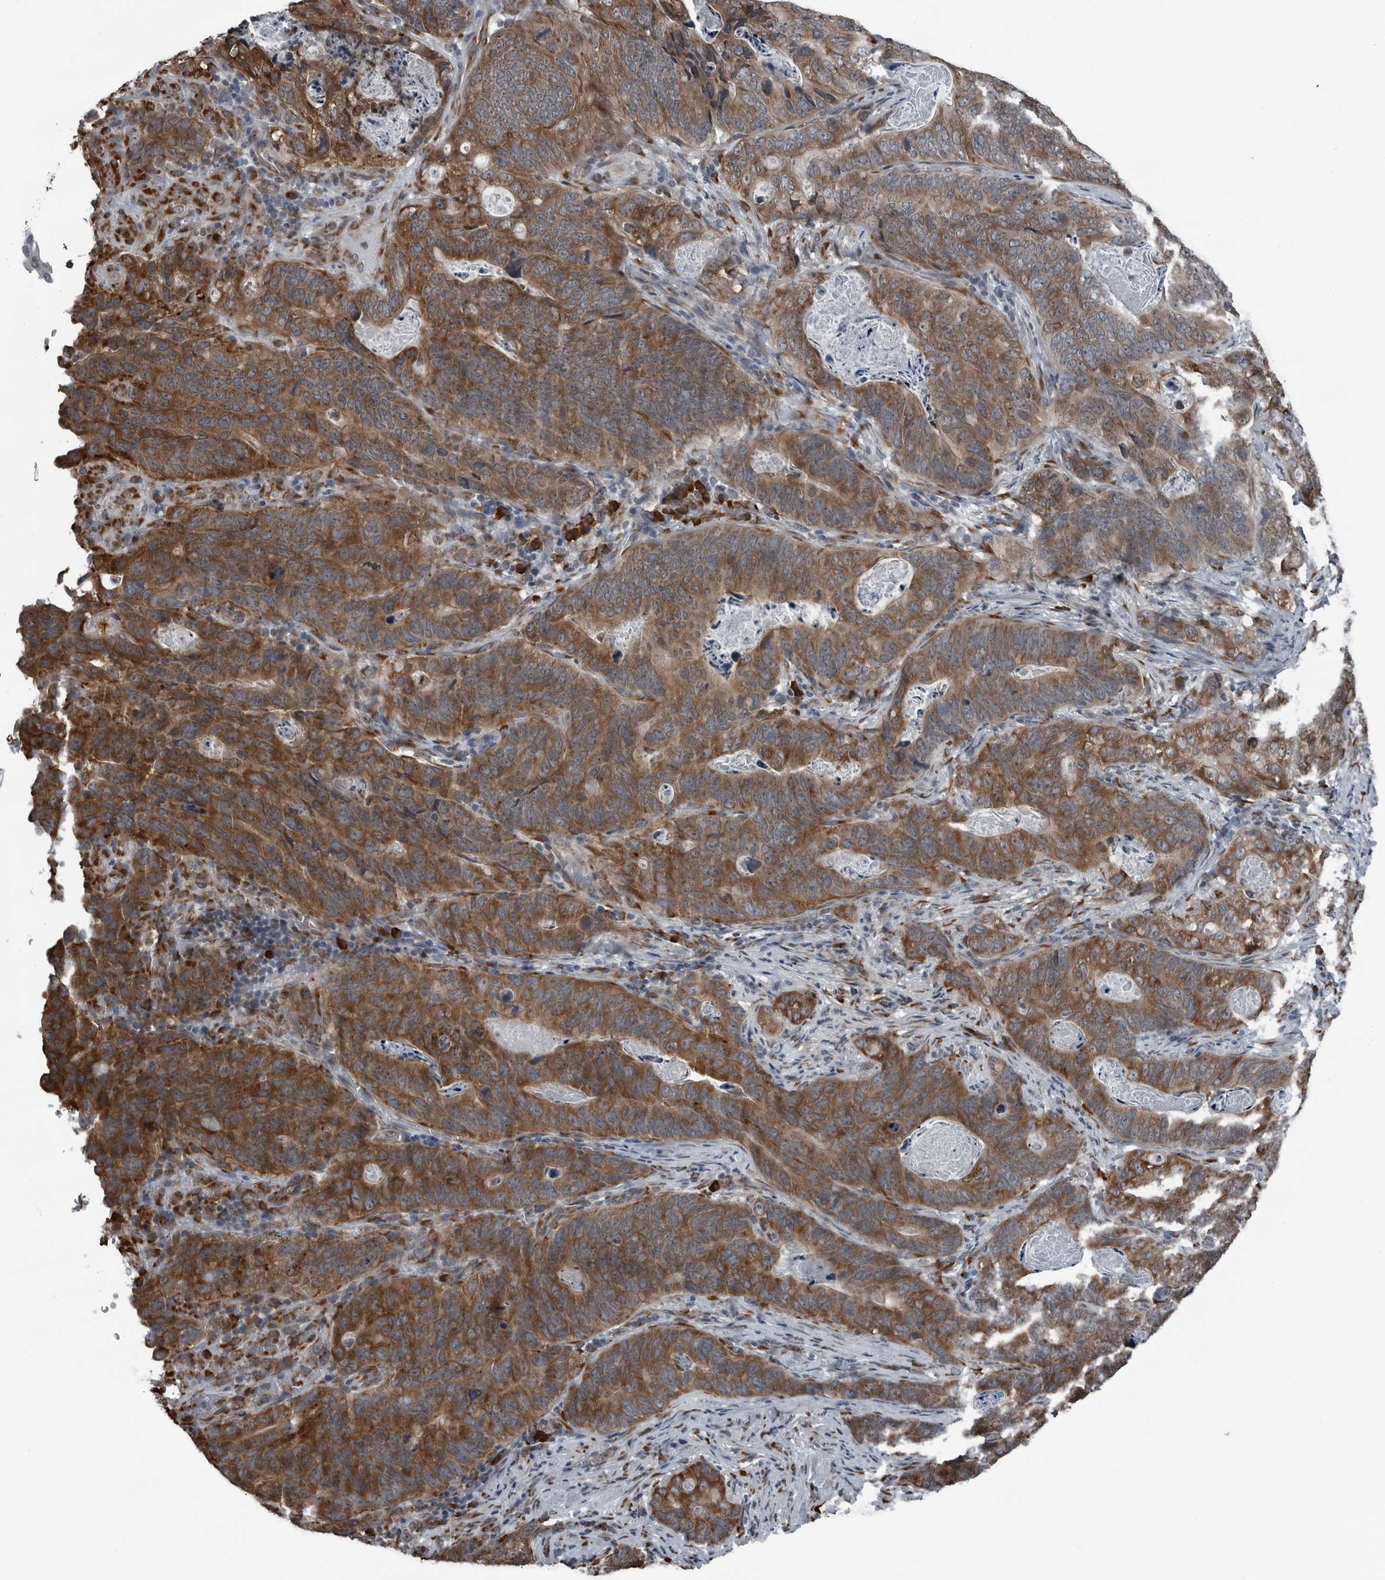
{"staining": {"intensity": "moderate", "quantity": ">75%", "location": "cytoplasmic/membranous"}, "tissue": "stomach cancer", "cell_type": "Tumor cells", "image_type": "cancer", "snomed": [{"axis": "morphology", "description": "Normal tissue, NOS"}, {"axis": "morphology", "description": "Adenocarcinoma, NOS"}, {"axis": "topography", "description": "Stomach"}], "caption": "Brown immunohistochemical staining in stomach cancer (adenocarcinoma) demonstrates moderate cytoplasmic/membranous positivity in approximately >75% of tumor cells.", "gene": "CEP85", "patient": {"sex": "female", "age": 89}}